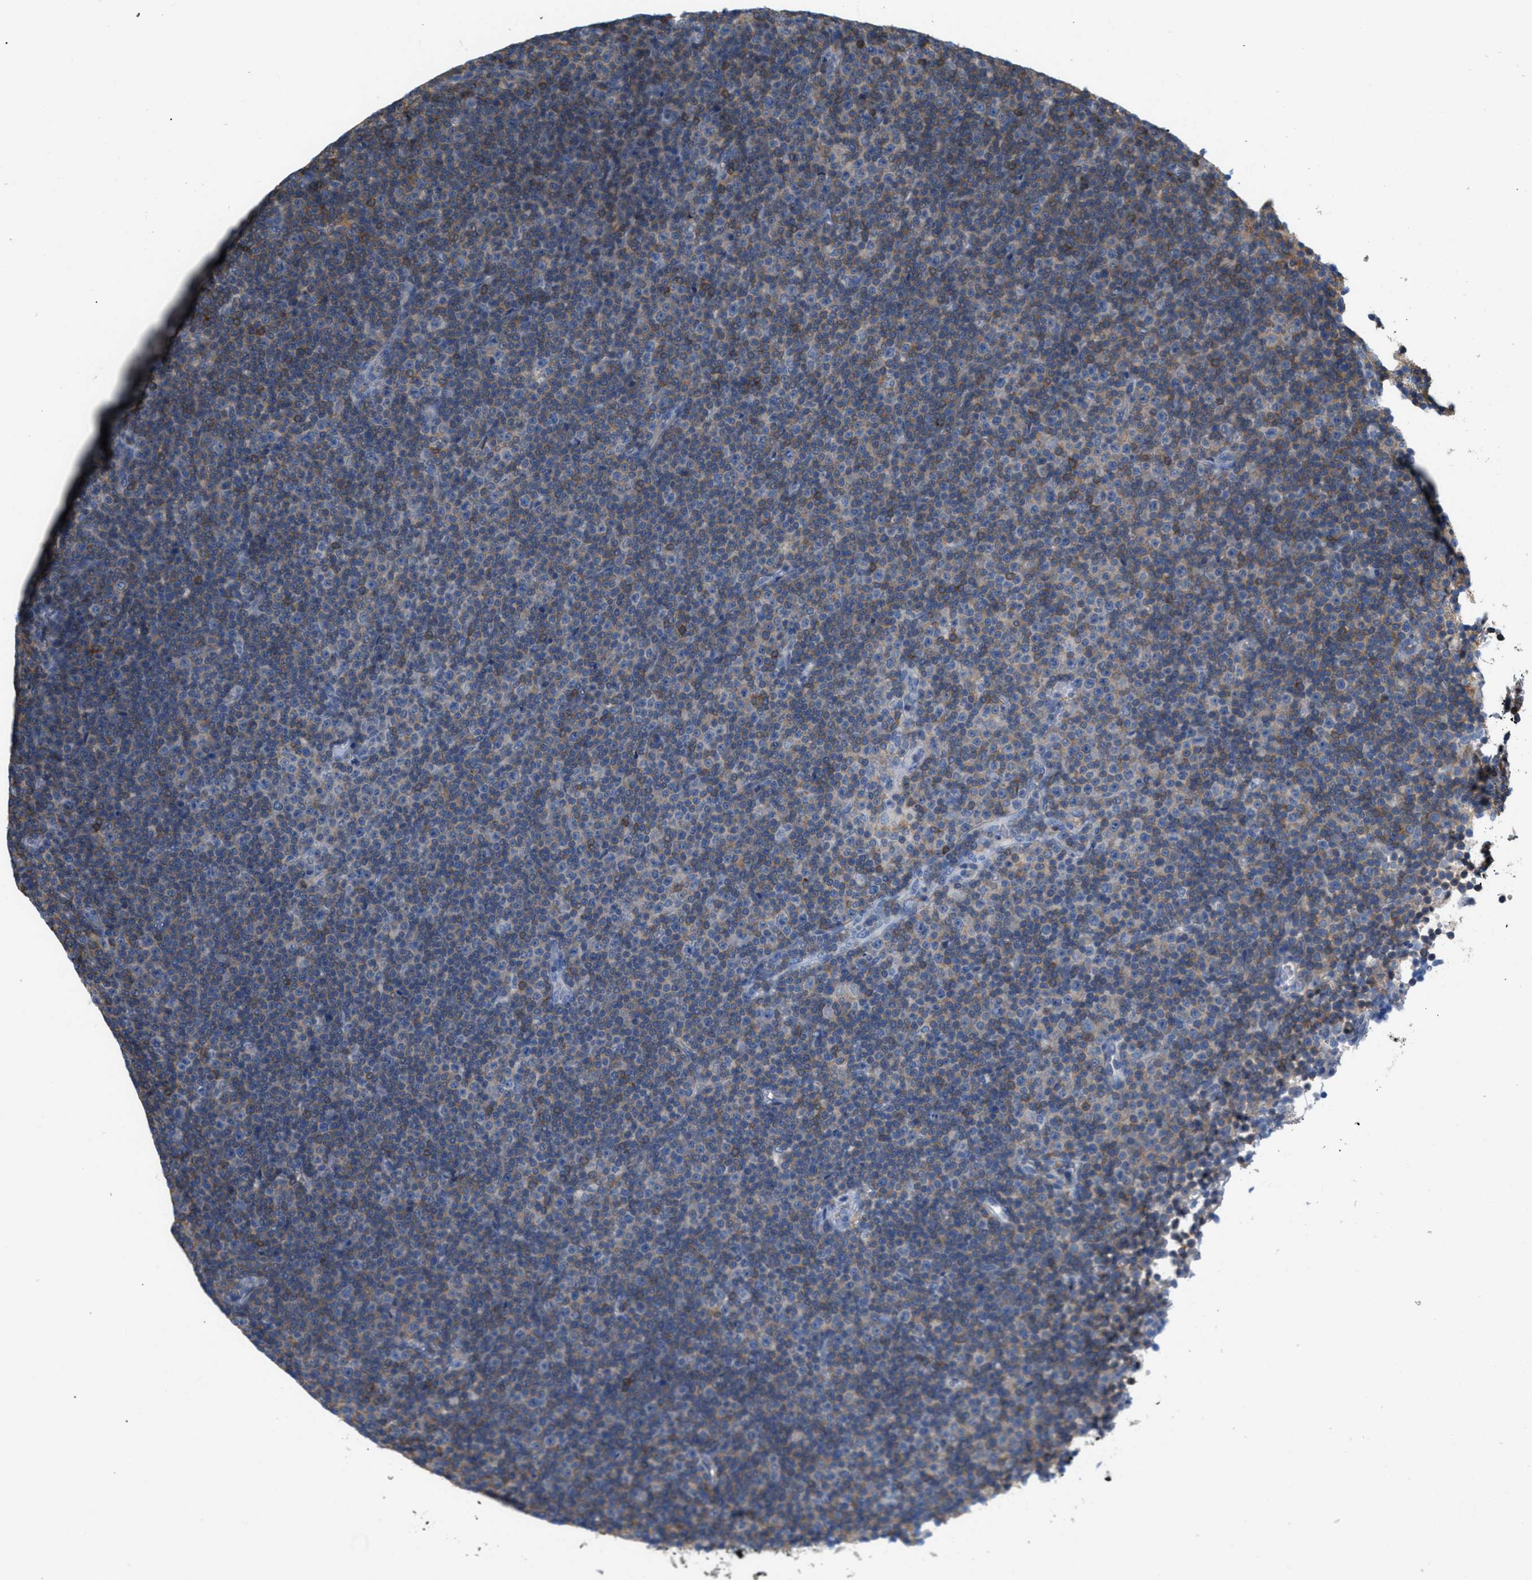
{"staining": {"intensity": "negative", "quantity": "none", "location": "none"}, "tissue": "lymphoma", "cell_type": "Tumor cells", "image_type": "cancer", "snomed": [{"axis": "morphology", "description": "Malignant lymphoma, non-Hodgkin's type, Low grade"}, {"axis": "topography", "description": "Lymph node"}], "caption": "The histopathology image reveals no significant positivity in tumor cells of malignant lymphoma, non-Hodgkin's type (low-grade).", "gene": "IL16", "patient": {"sex": "female", "age": 67}}